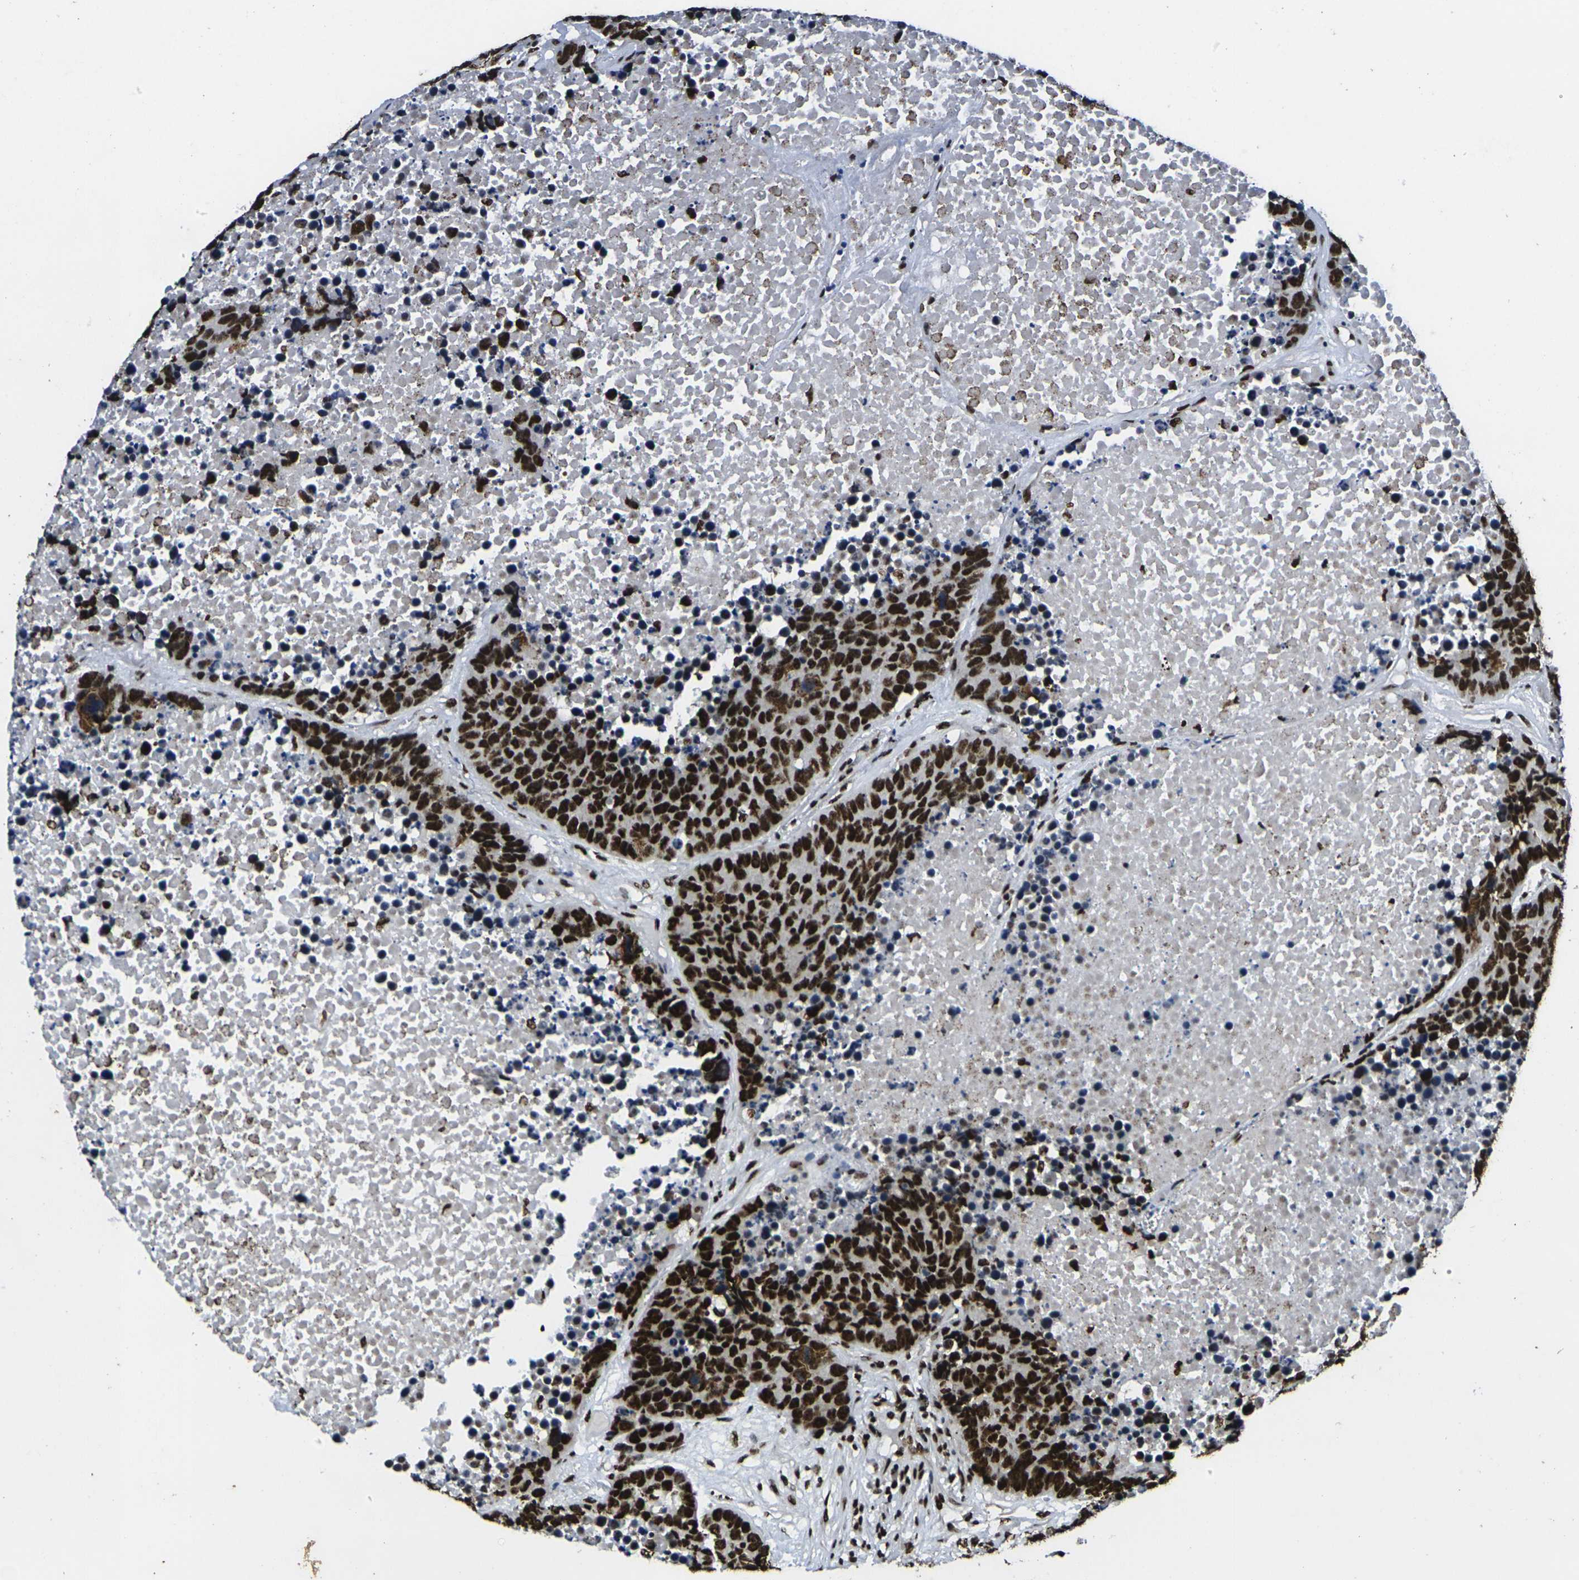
{"staining": {"intensity": "strong", "quantity": ">75%", "location": "nuclear"}, "tissue": "carcinoid", "cell_type": "Tumor cells", "image_type": "cancer", "snomed": [{"axis": "morphology", "description": "Carcinoid, malignant, NOS"}, {"axis": "topography", "description": "Lung"}], "caption": "DAB immunohistochemical staining of human malignant carcinoid demonstrates strong nuclear protein staining in about >75% of tumor cells. The protein of interest is stained brown, and the nuclei are stained in blue (DAB IHC with brightfield microscopy, high magnification).", "gene": "SMARCC1", "patient": {"sex": "male", "age": 60}}